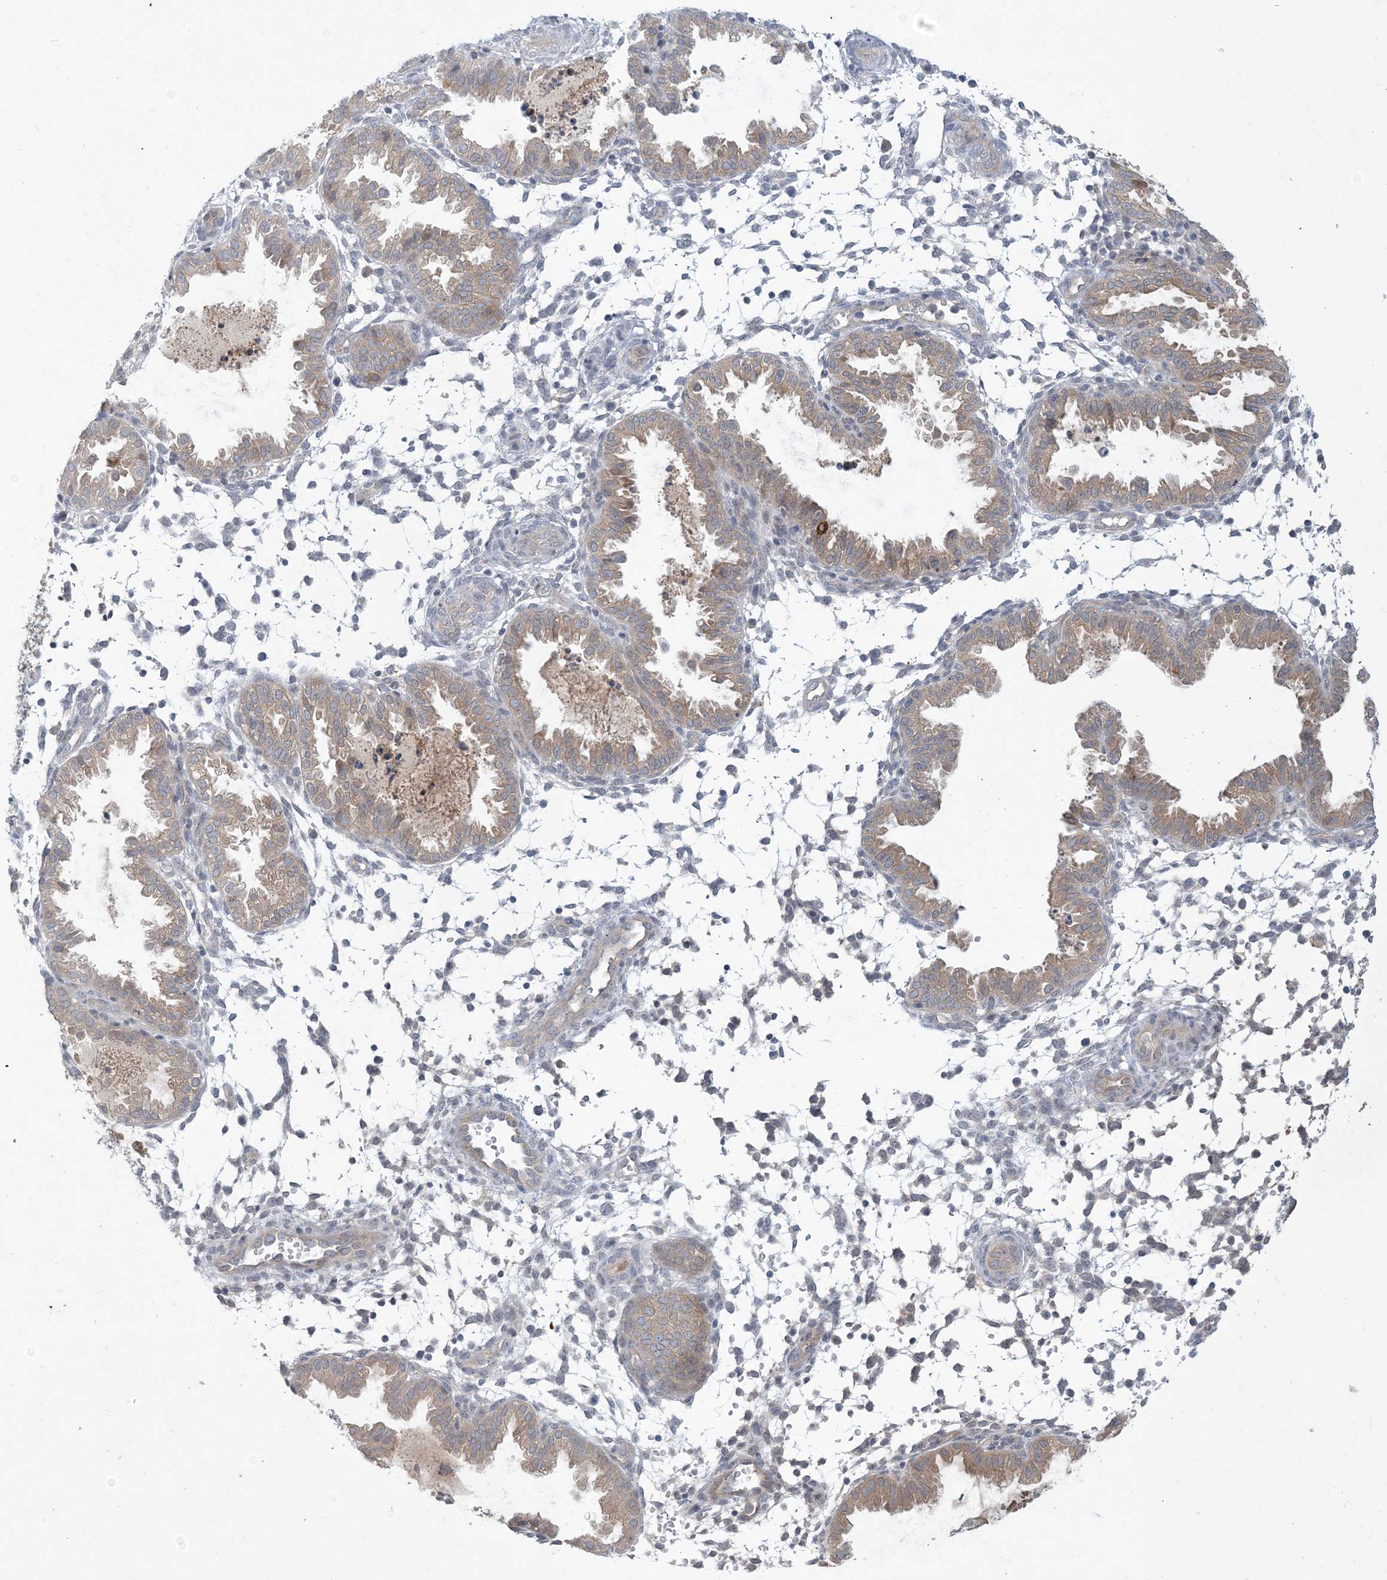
{"staining": {"intensity": "negative", "quantity": "none", "location": "none"}, "tissue": "endometrium", "cell_type": "Cells in endometrial stroma", "image_type": "normal", "snomed": [{"axis": "morphology", "description": "Normal tissue, NOS"}, {"axis": "topography", "description": "Endometrium"}], "caption": "The immunohistochemistry image has no significant staining in cells in endometrial stroma of endometrium.", "gene": "CDS1", "patient": {"sex": "female", "age": 33}}